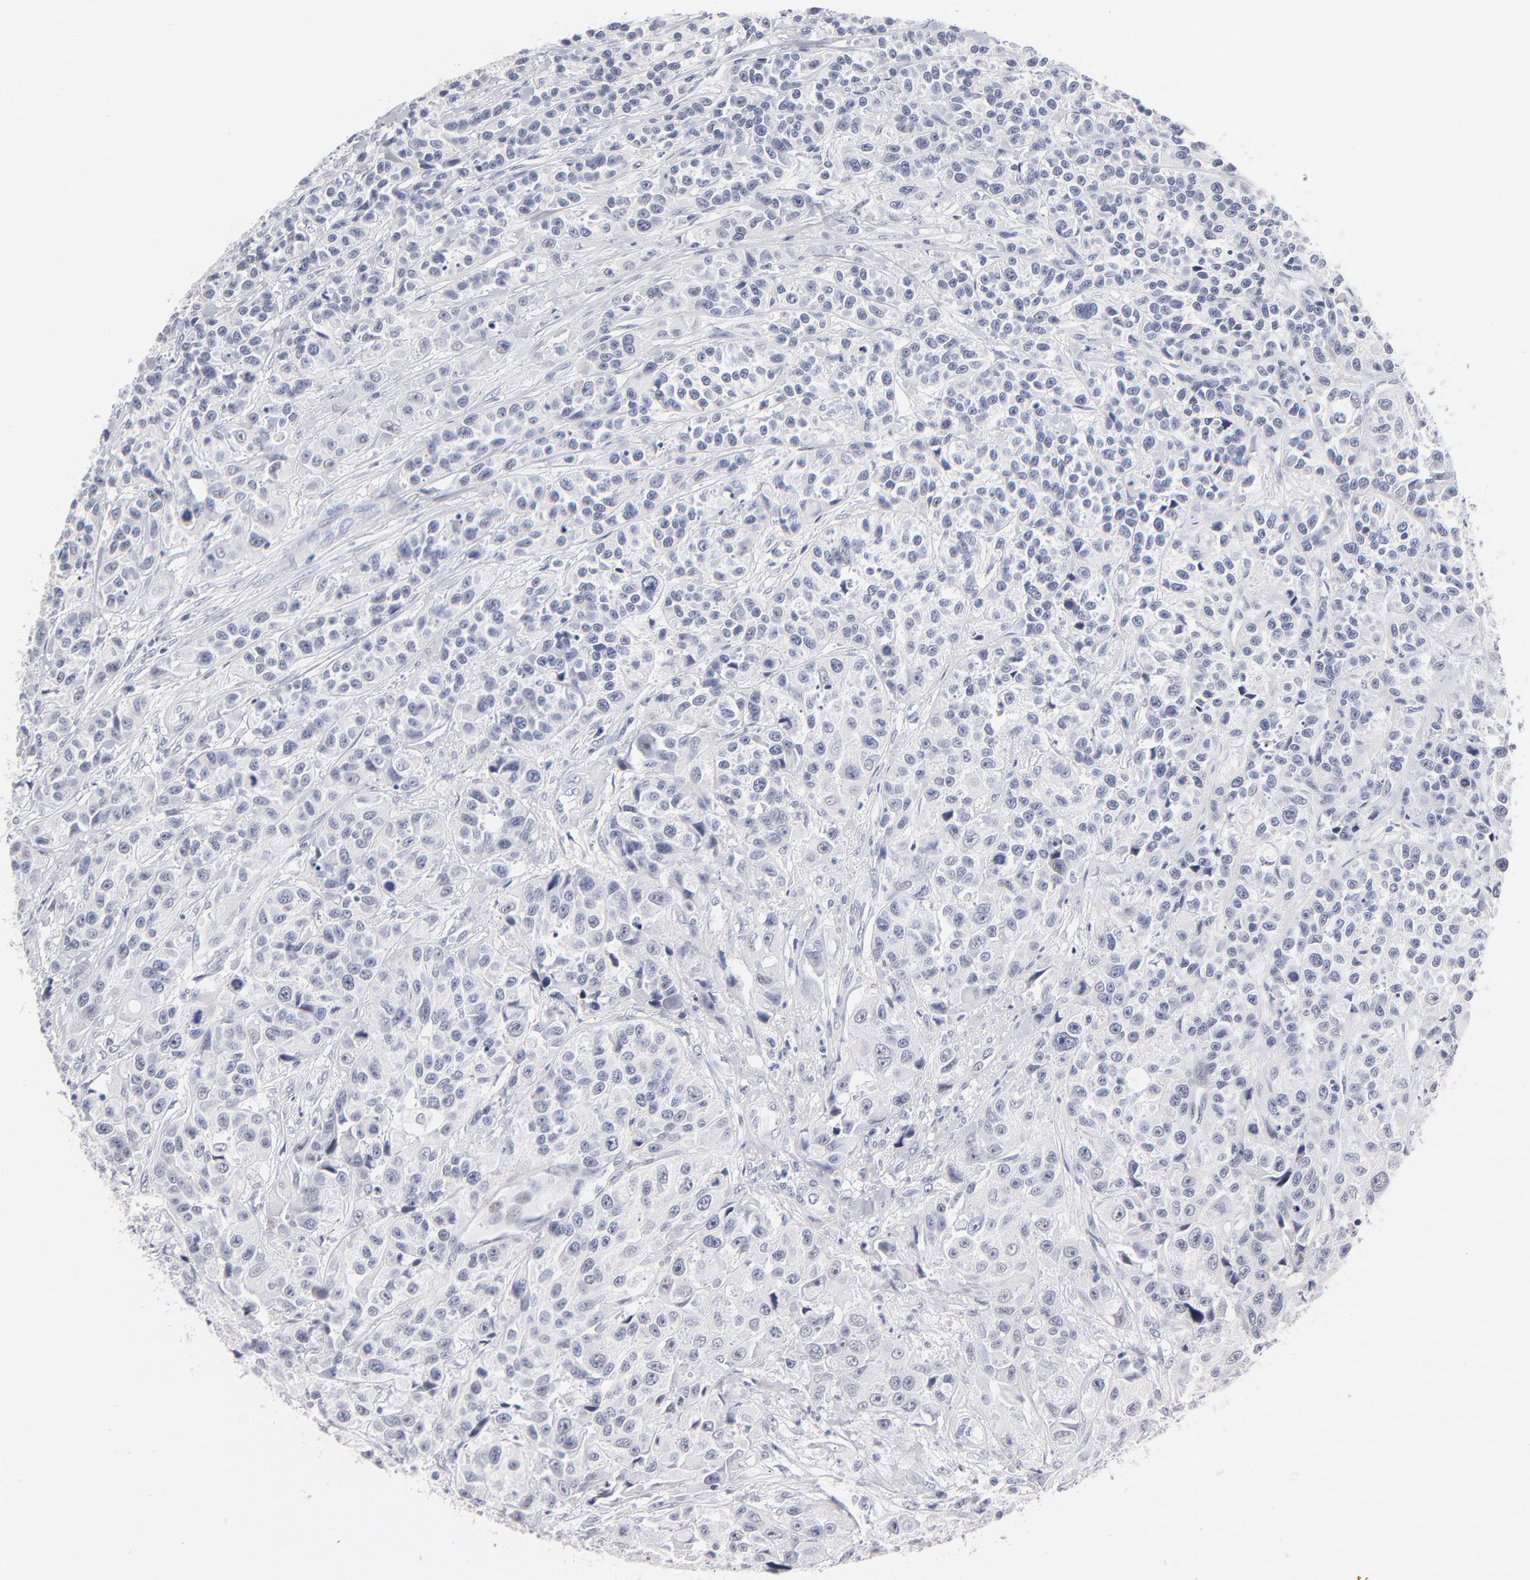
{"staining": {"intensity": "negative", "quantity": "none", "location": "none"}, "tissue": "urothelial cancer", "cell_type": "Tumor cells", "image_type": "cancer", "snomed": [{"axis": "morphology", "description": "Urothelial carcinoma, High grade"}, {"axis": "topography", "description": "Urinary bladder"}], "caption": "Tumor cells show no significant protein positivity in urothelial cancer.", "gene": "KHNYN", "patient": {"sex": "female", "age": 81}}